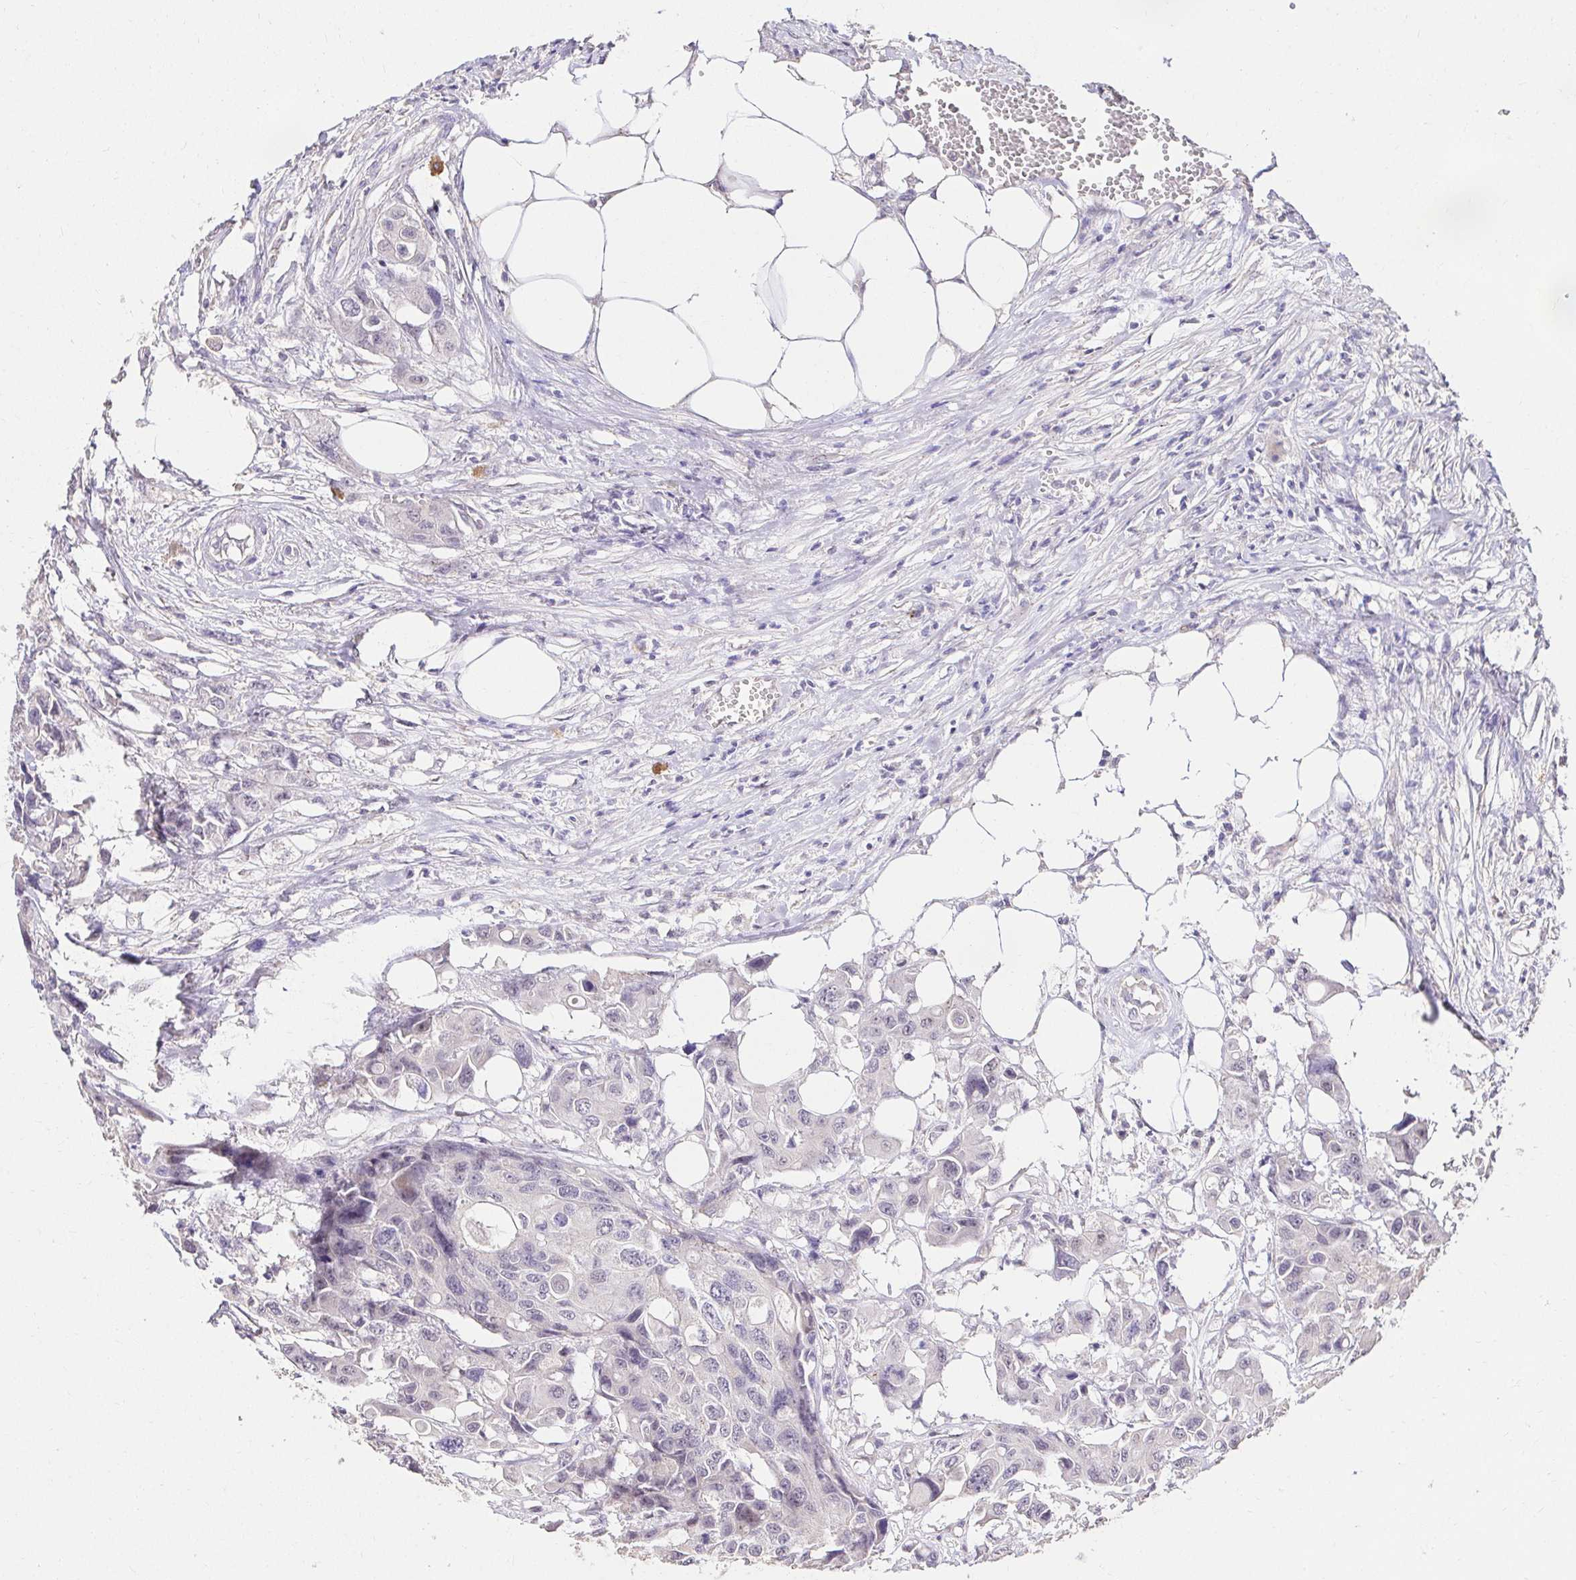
{"staining": {"intensity": "negative", "quantity": "none", "location": "none"}, "tissue": "colorectal cancer", "cell_type": "Tumor cells", "image_type": "cancer", "snomed": [{"axis": "morphology", "description": "Adenocarcinoma, NOS"}, {"axis": "topography", "description": "Colon"}], "caption": "DAB immunohistochemical staining of human colorectal cancer demonstrates no significant expression in tumor cells.", "gene": "KIAA1210", "patient": {"sex": "male", "age": 77}}